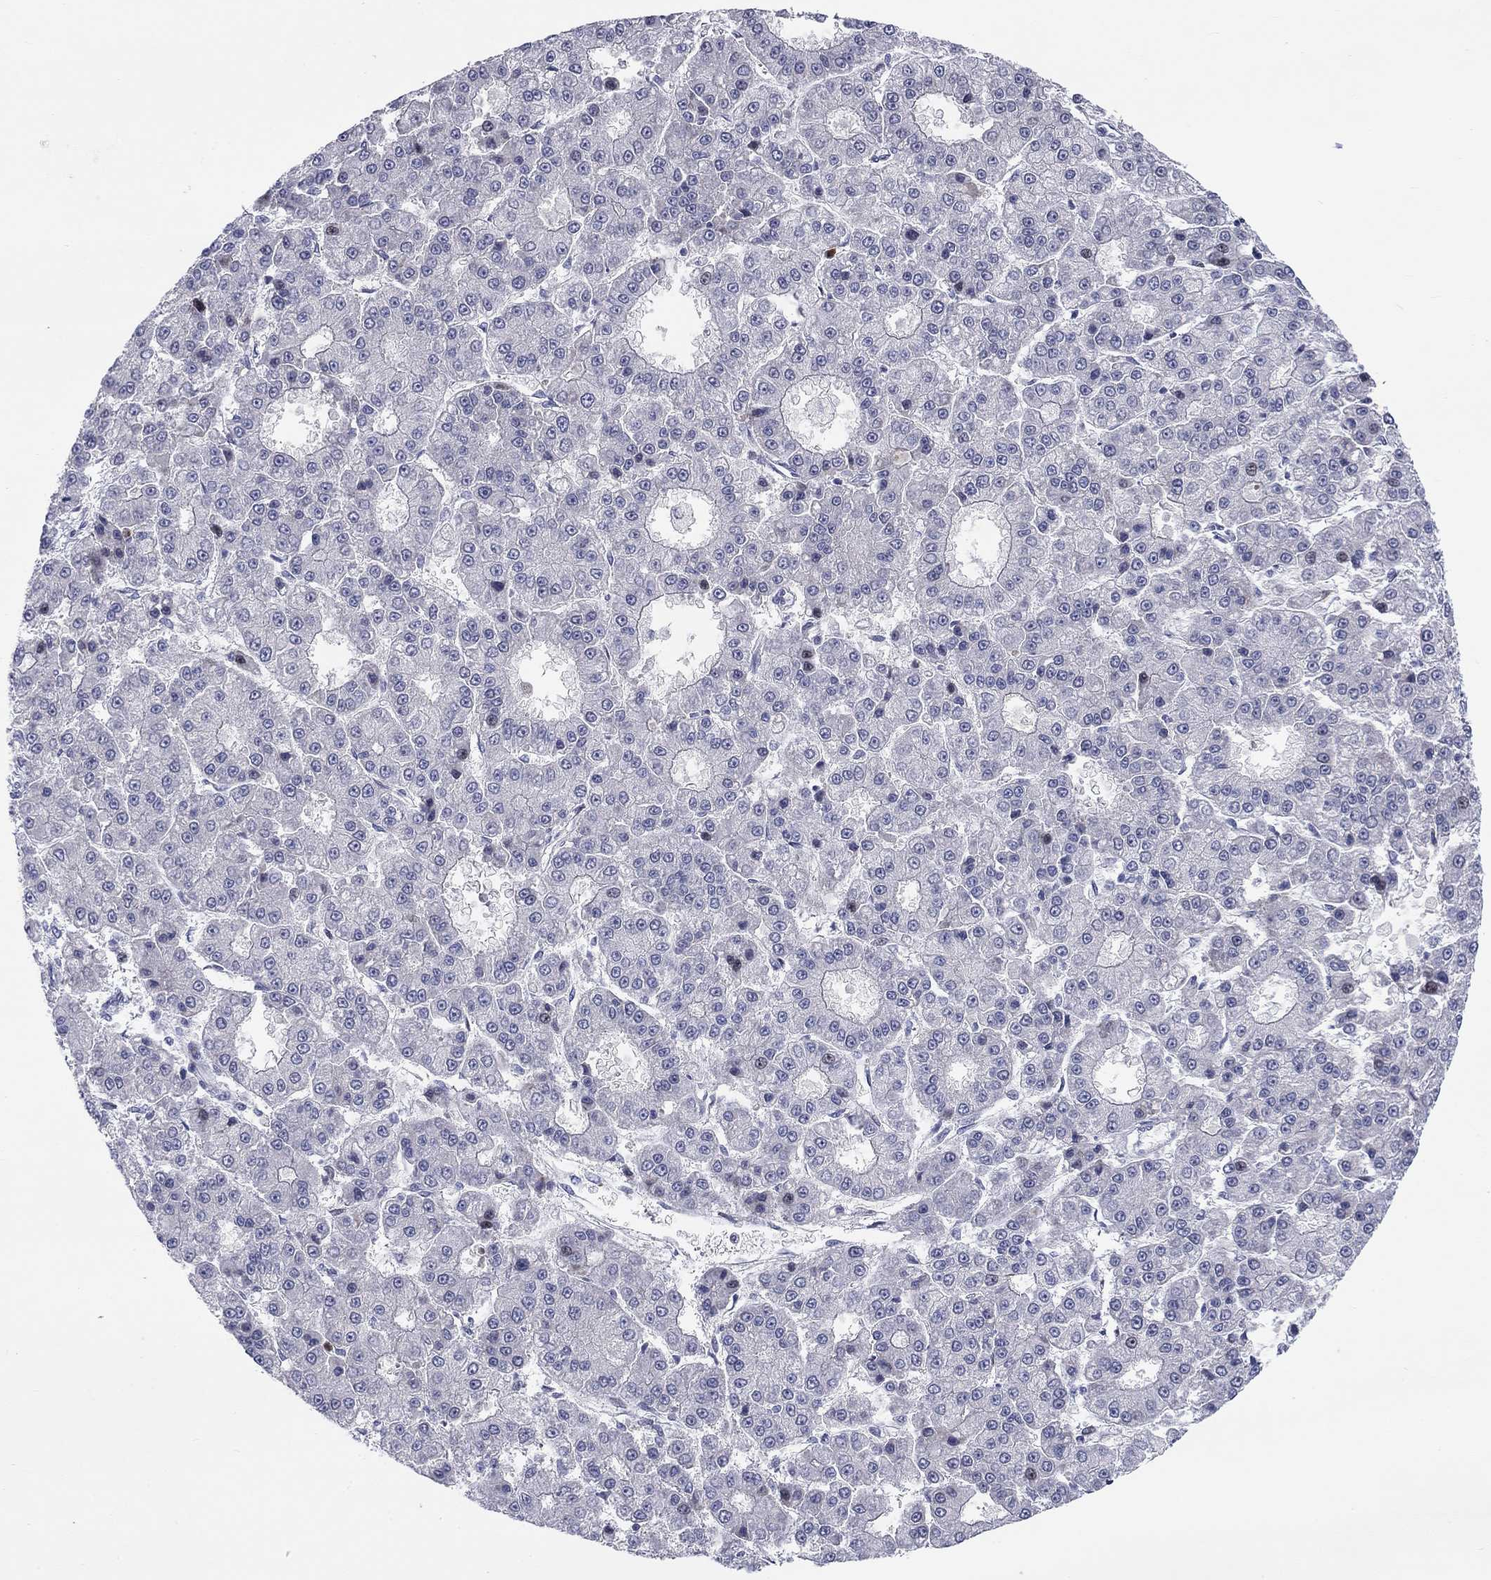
{"staining": {"intensity": "negative", "quantity": "none", "location": "none"}, "tissue": "liver cancer", "cell_type": "Tumor cells", "image_type": "cancer", "snomed": [{"axis": "morphology", "description": "Carcinoma, Hepatocellular, NOS"}, {"axis": "topography", "description": "Liver"}], "caption": "This is an IHC histopathology image of liver cancer. There is no expression in tumor cells.", "gene": "ARHGAP36", "patient": {"sex": "male", "age": 70}}